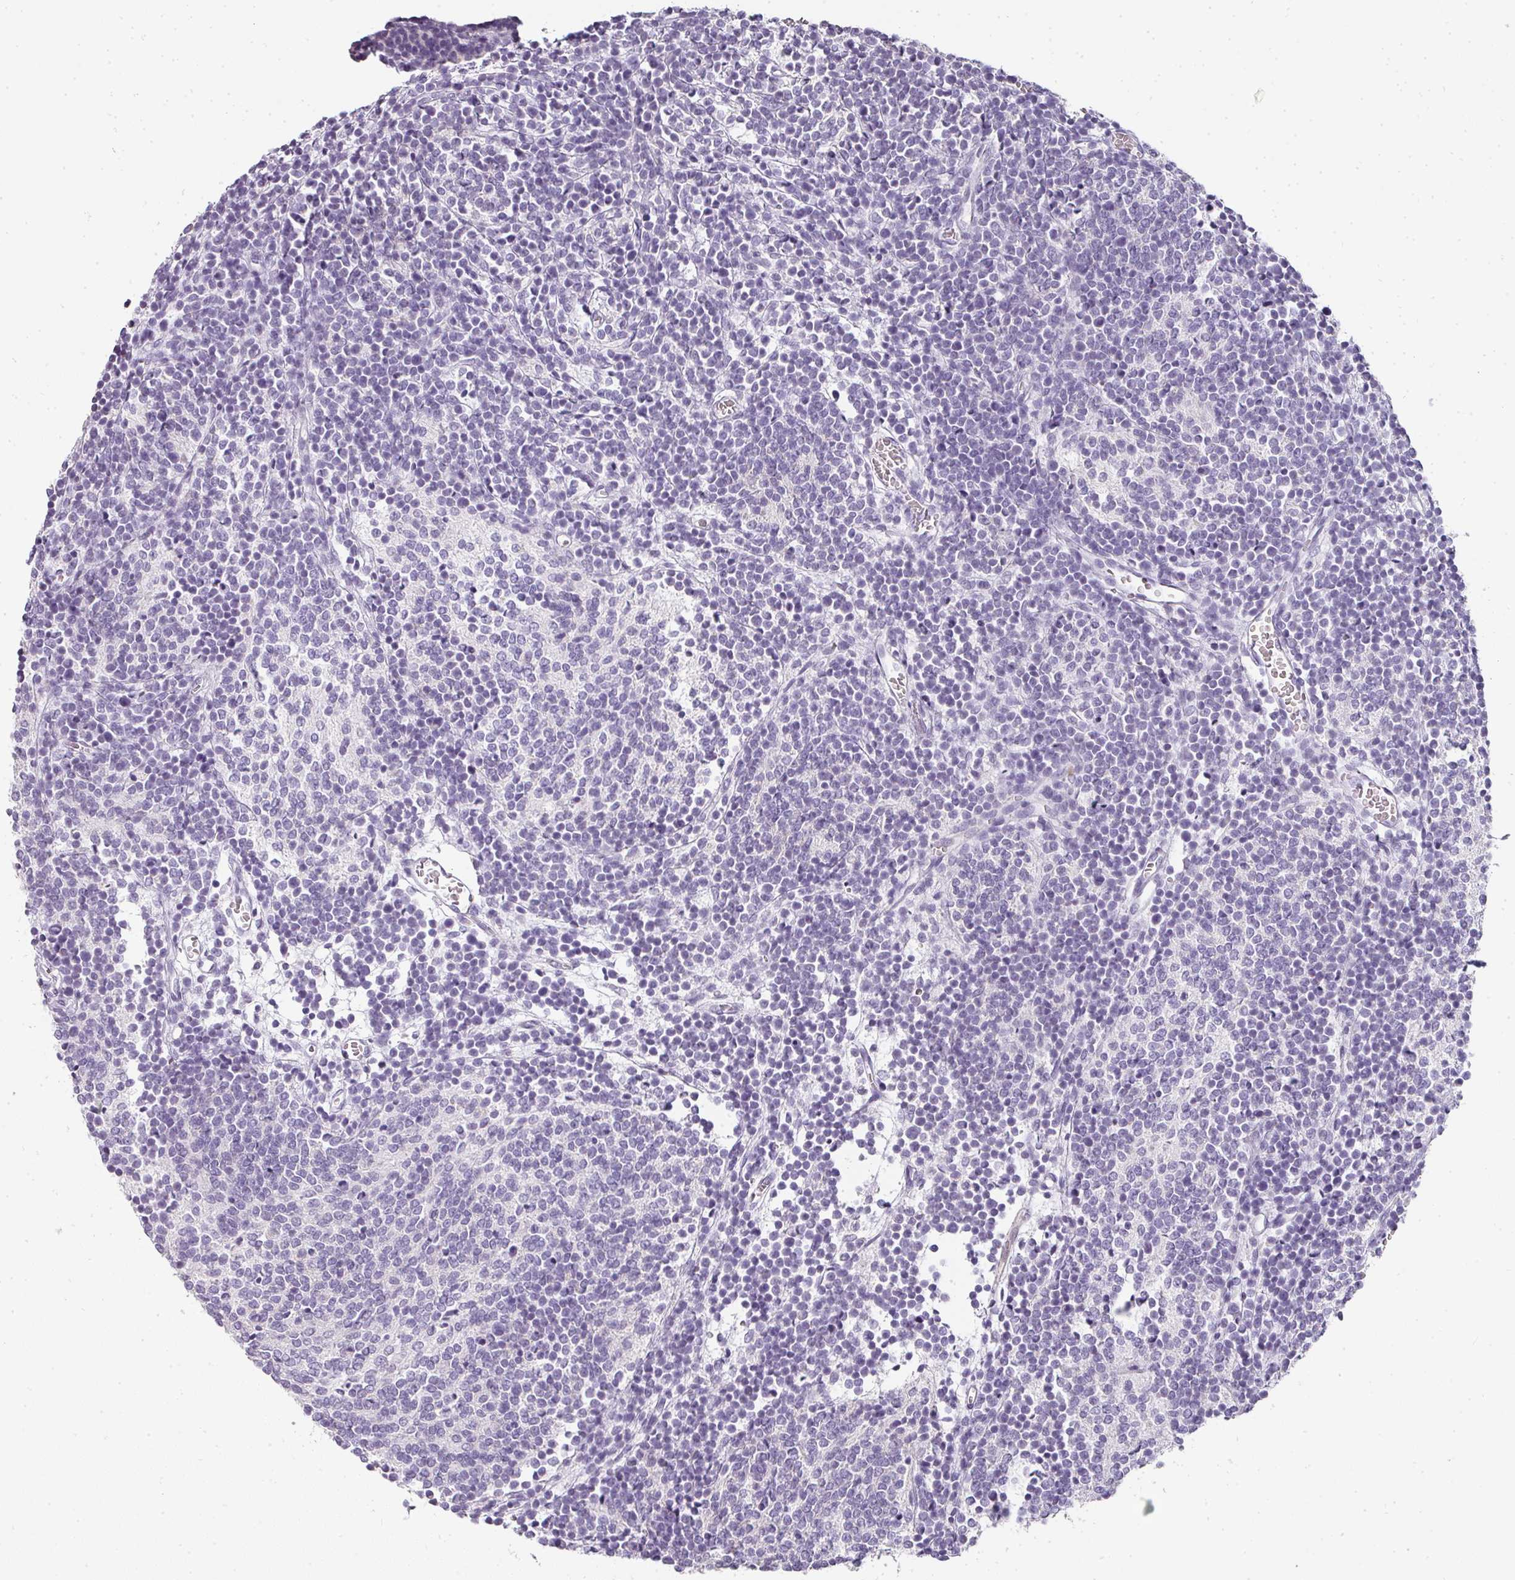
{"staining": {"intensity": "negative", "quantity": "none", "location": "none"}, "tissue": "glioma", "cell_type": "Tumor cells", "image_type": "cancer", "snomed": [{"axis": "morphology", "description": "Glioma, malignant, Low grade"}, {"axis": "topography", "description": "Brain"}], "caption": "The immunohistochemistry micrograph has no significant positivity in tumor cells of malignant glioma (low-grade) tissue.", "gene": "CAMP", "patient": {"sex": "female", "age": 1}}